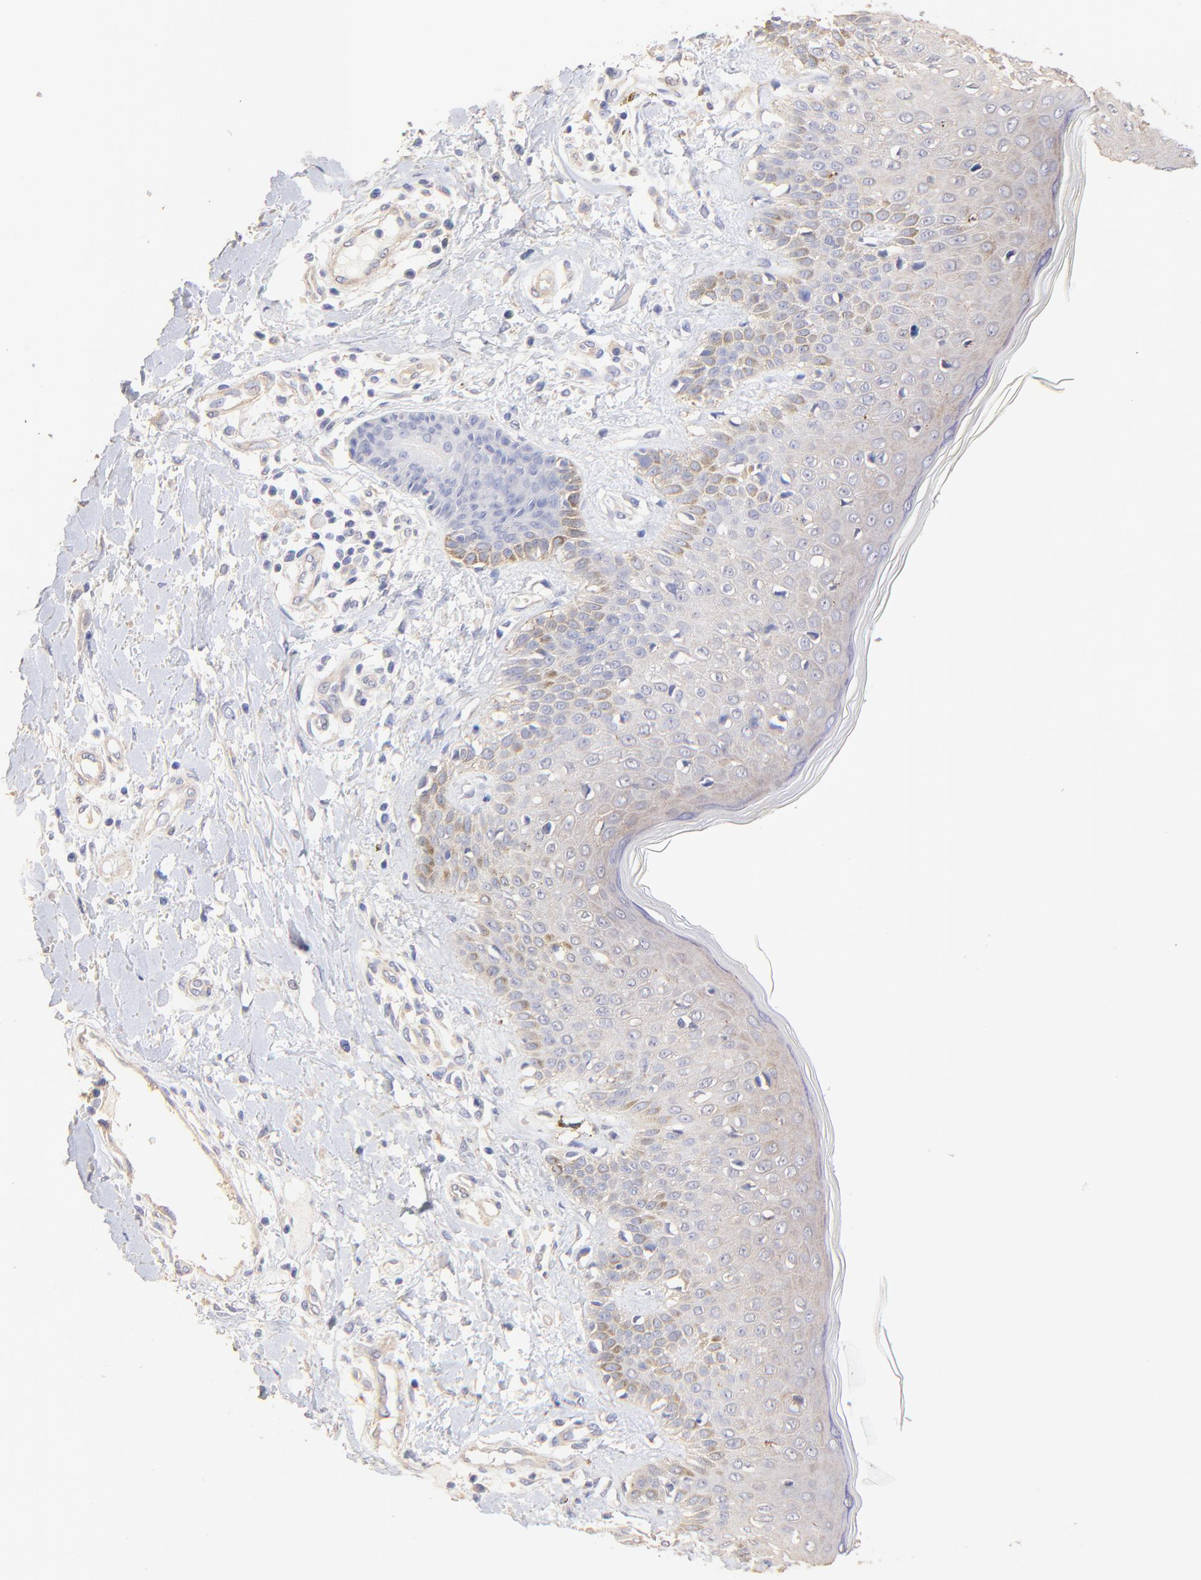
{"staining": {"intensity": "weak", "quantity": "<25%", "location": "cytoplasmic/membranous"}, "tissue": "skin cancer", "cell_type": "Tumor cells", "image_type": "cancer", "snomed": [{"axis": "morphology", "description": "Squamous cell carcinoma, NOS"}, {"axis": "topography", "description": "Skin"}], "caption": "Histopathology image shows no protein expression in tumor cells of skin cancer (squamous cell carcinoma) tissue.", "gene": "ACTRT1", "patient": {"sex": "female", "age": 59}}